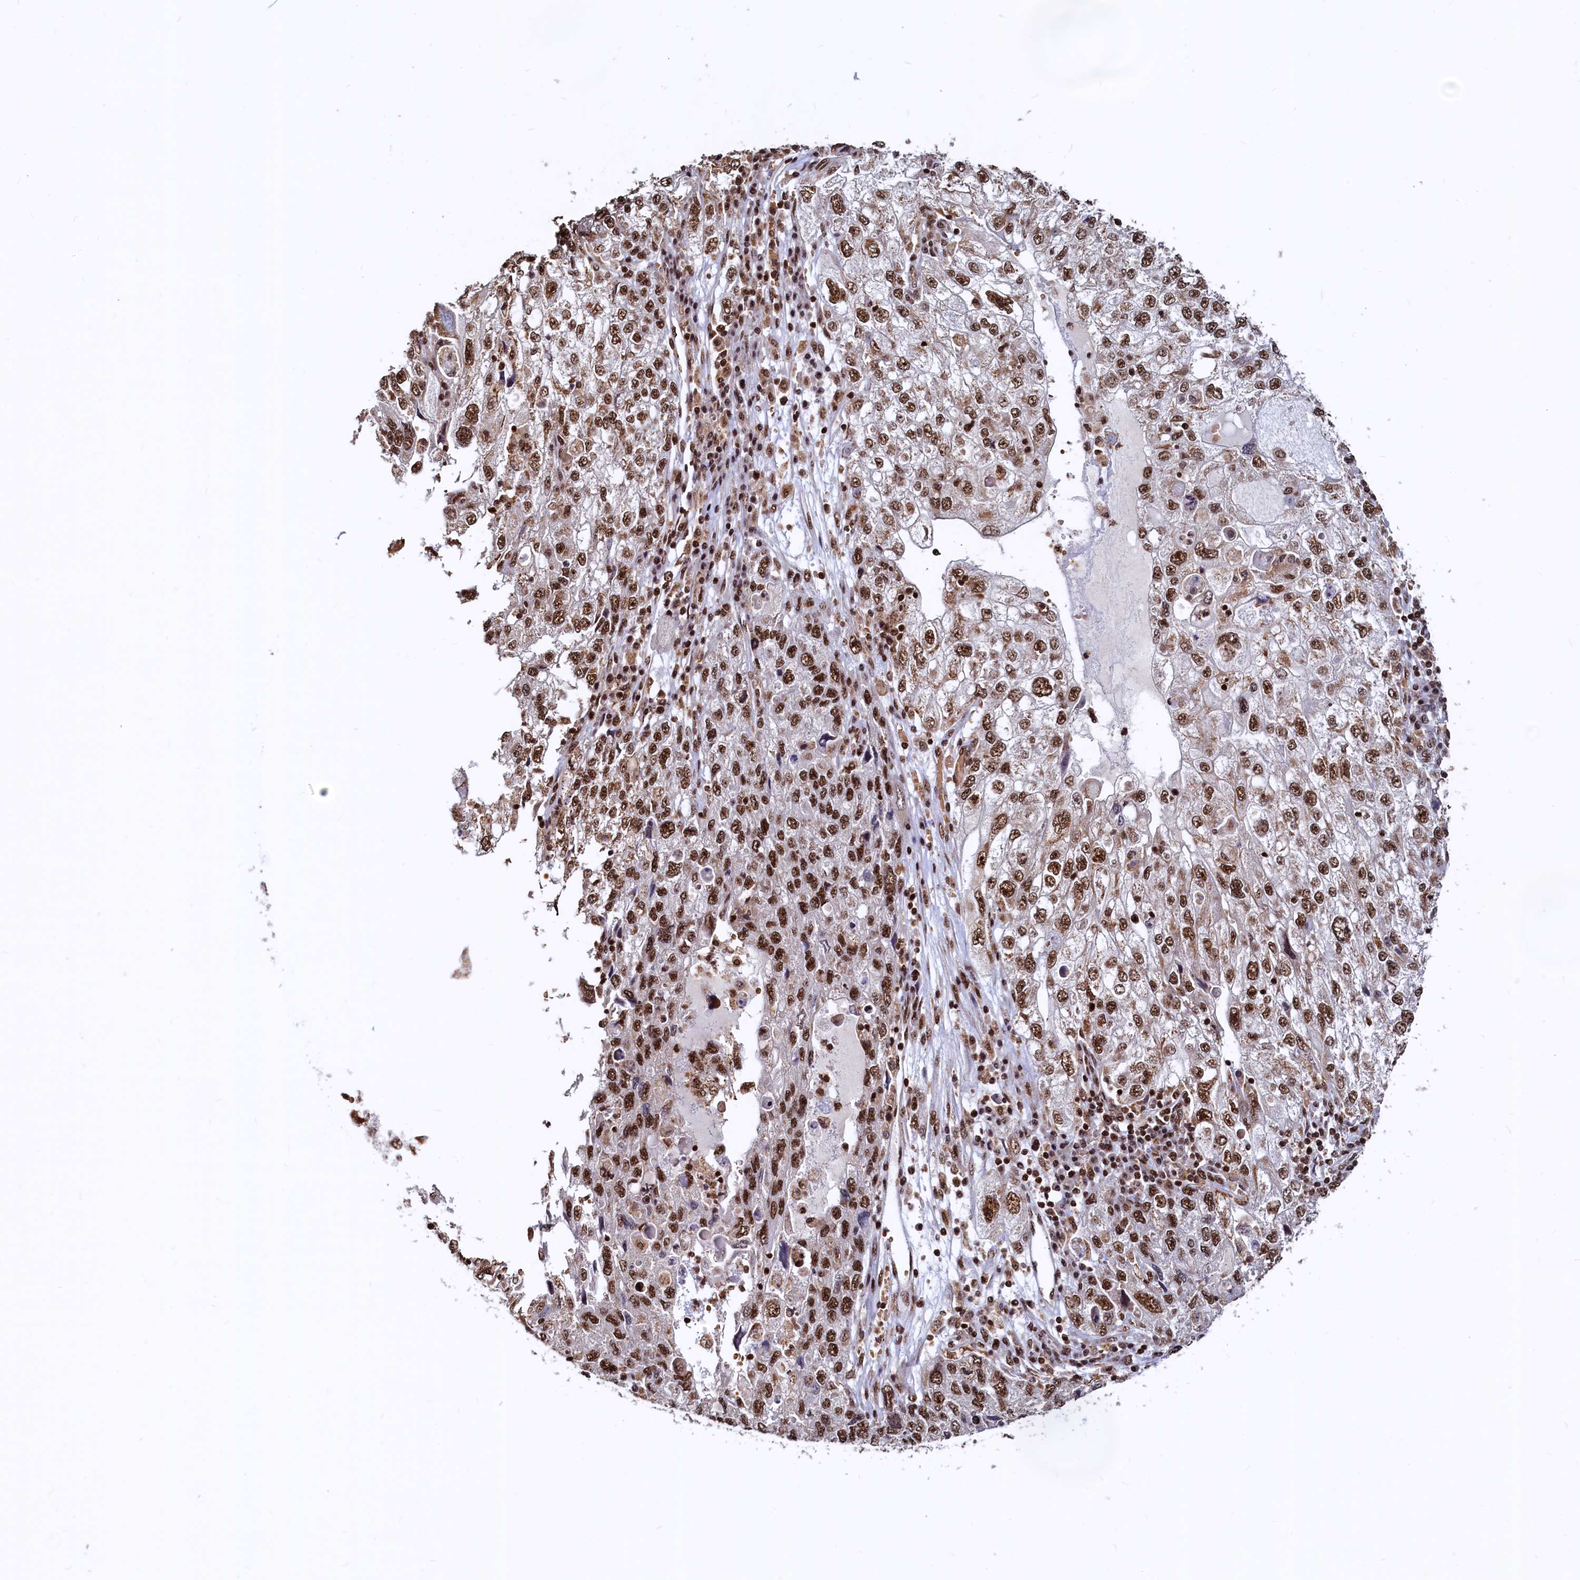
{"staining": {"intensity": "strong", "quantity": ">75%", "location": "nuclear"}, "tissue": "endometrial cancer", "cell_type": "Tumor cells", "image_type": "cancer", "snomed": [{"axis": "morphology", "description": "Adenocarcinoma, NOS"}, {"axis": "topography", "description": "Endometrium"}], "caption": "IHC histopathology image of human endometrial adenocarcinoma stained for a protein (brown), which demonstrates high levels of strong nuclear expression in approximately >75% of tumor cells.", "gene": "RSRC2", "patient": {"sex": "female", "age": 49}}